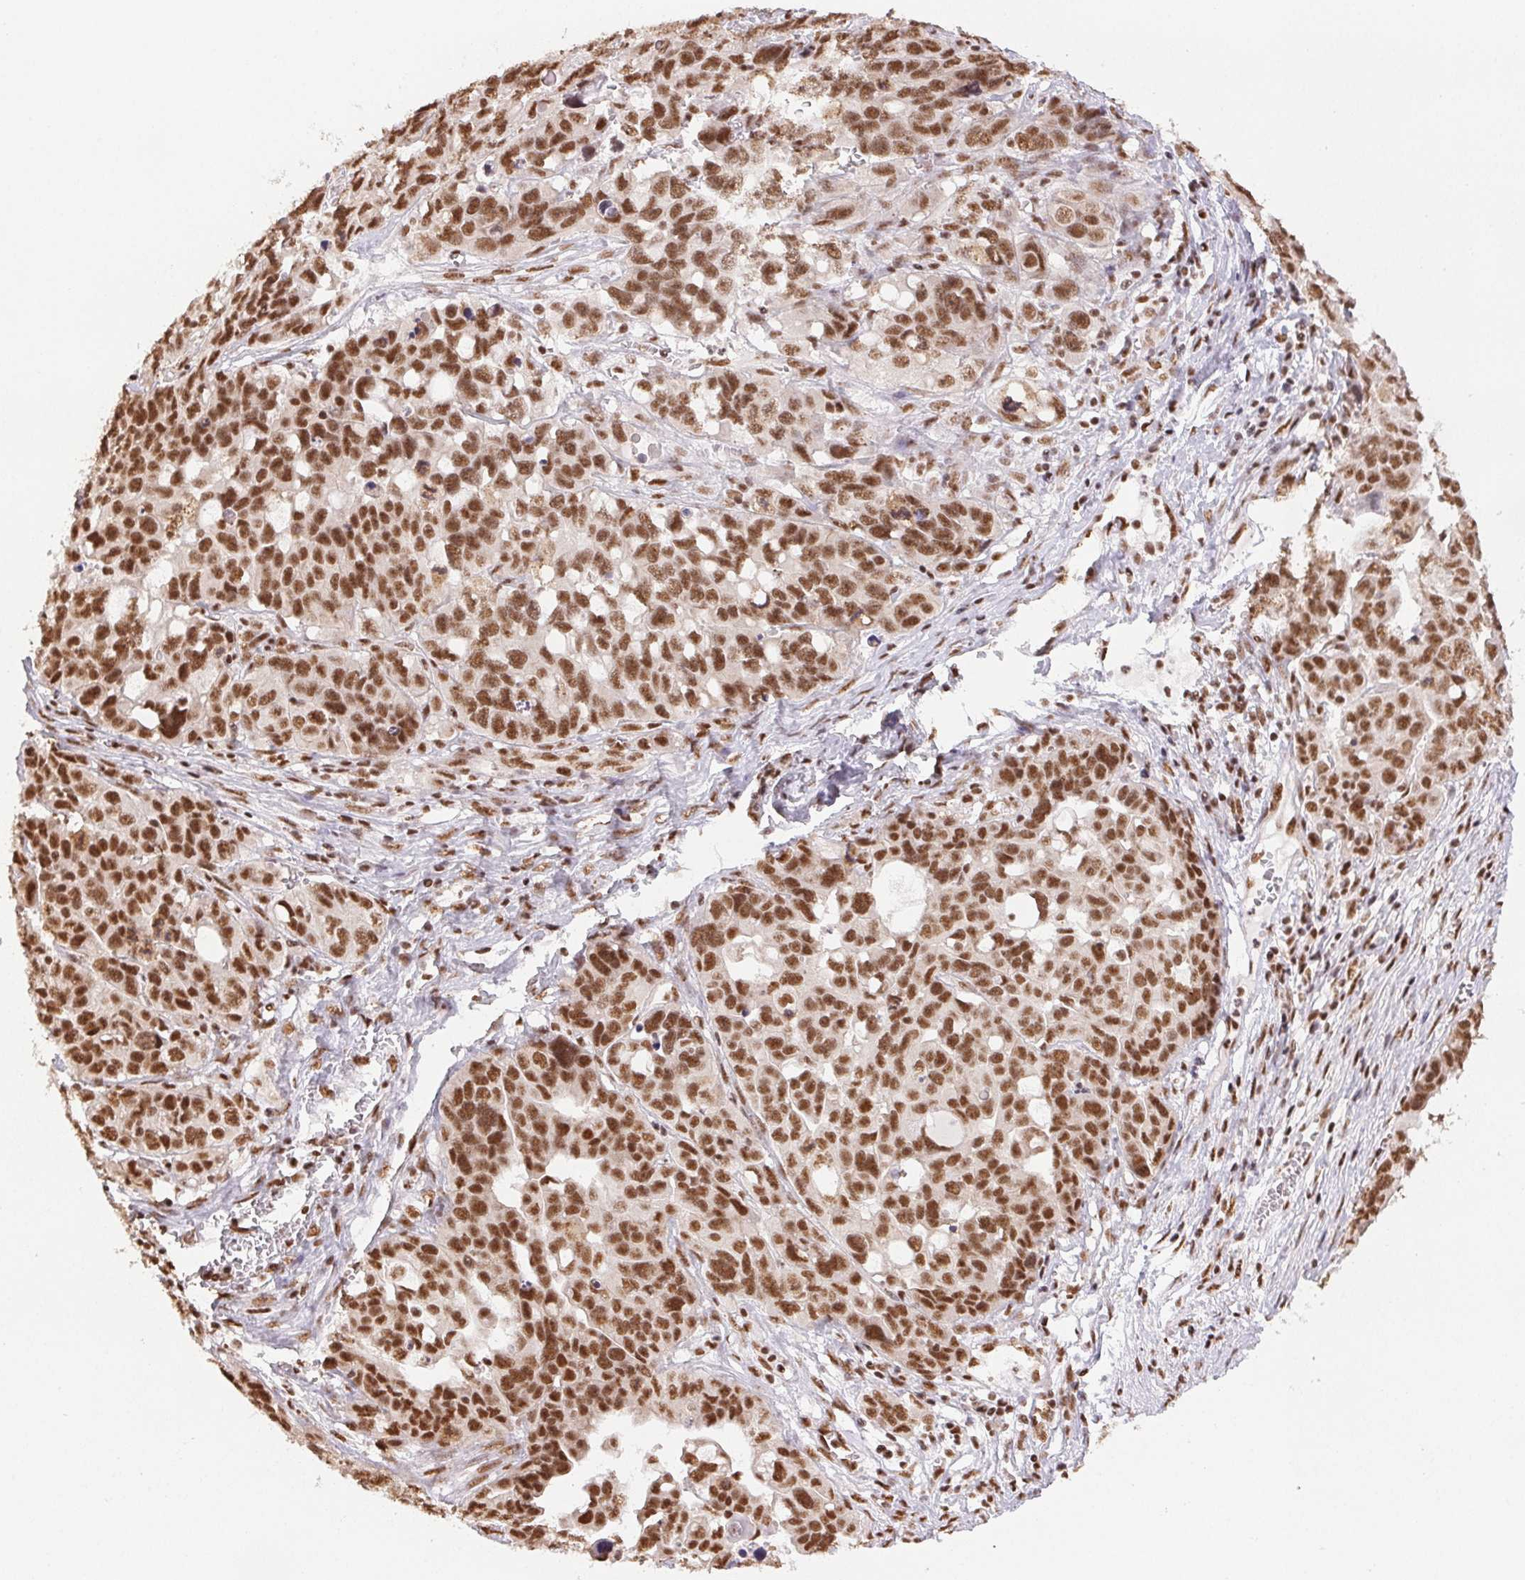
{"staining": {"intensity": "strong", "quantity": ">75%", "location": "nuclear"}, "tissue": "ovarian cancer", "cell_type": "Tumor cells", "image_type": "cancer", "snomed": [{"axis": "morphology", "description": "Carcinoma, endometroid"}, {"axis": "topography", "description": "Ovary"}], "caption": "Immunohistochemistry micrograph of neoplastic tissue: ovarian cancer stained using immunohistochemistry (IHC) demonstrates high levels of strong protein expression localized specifically in the nuclear of tumor cells, appearing as a nuclear brown color.", "gene": "IK", "patient": {"sex": "female", "age": 78}}